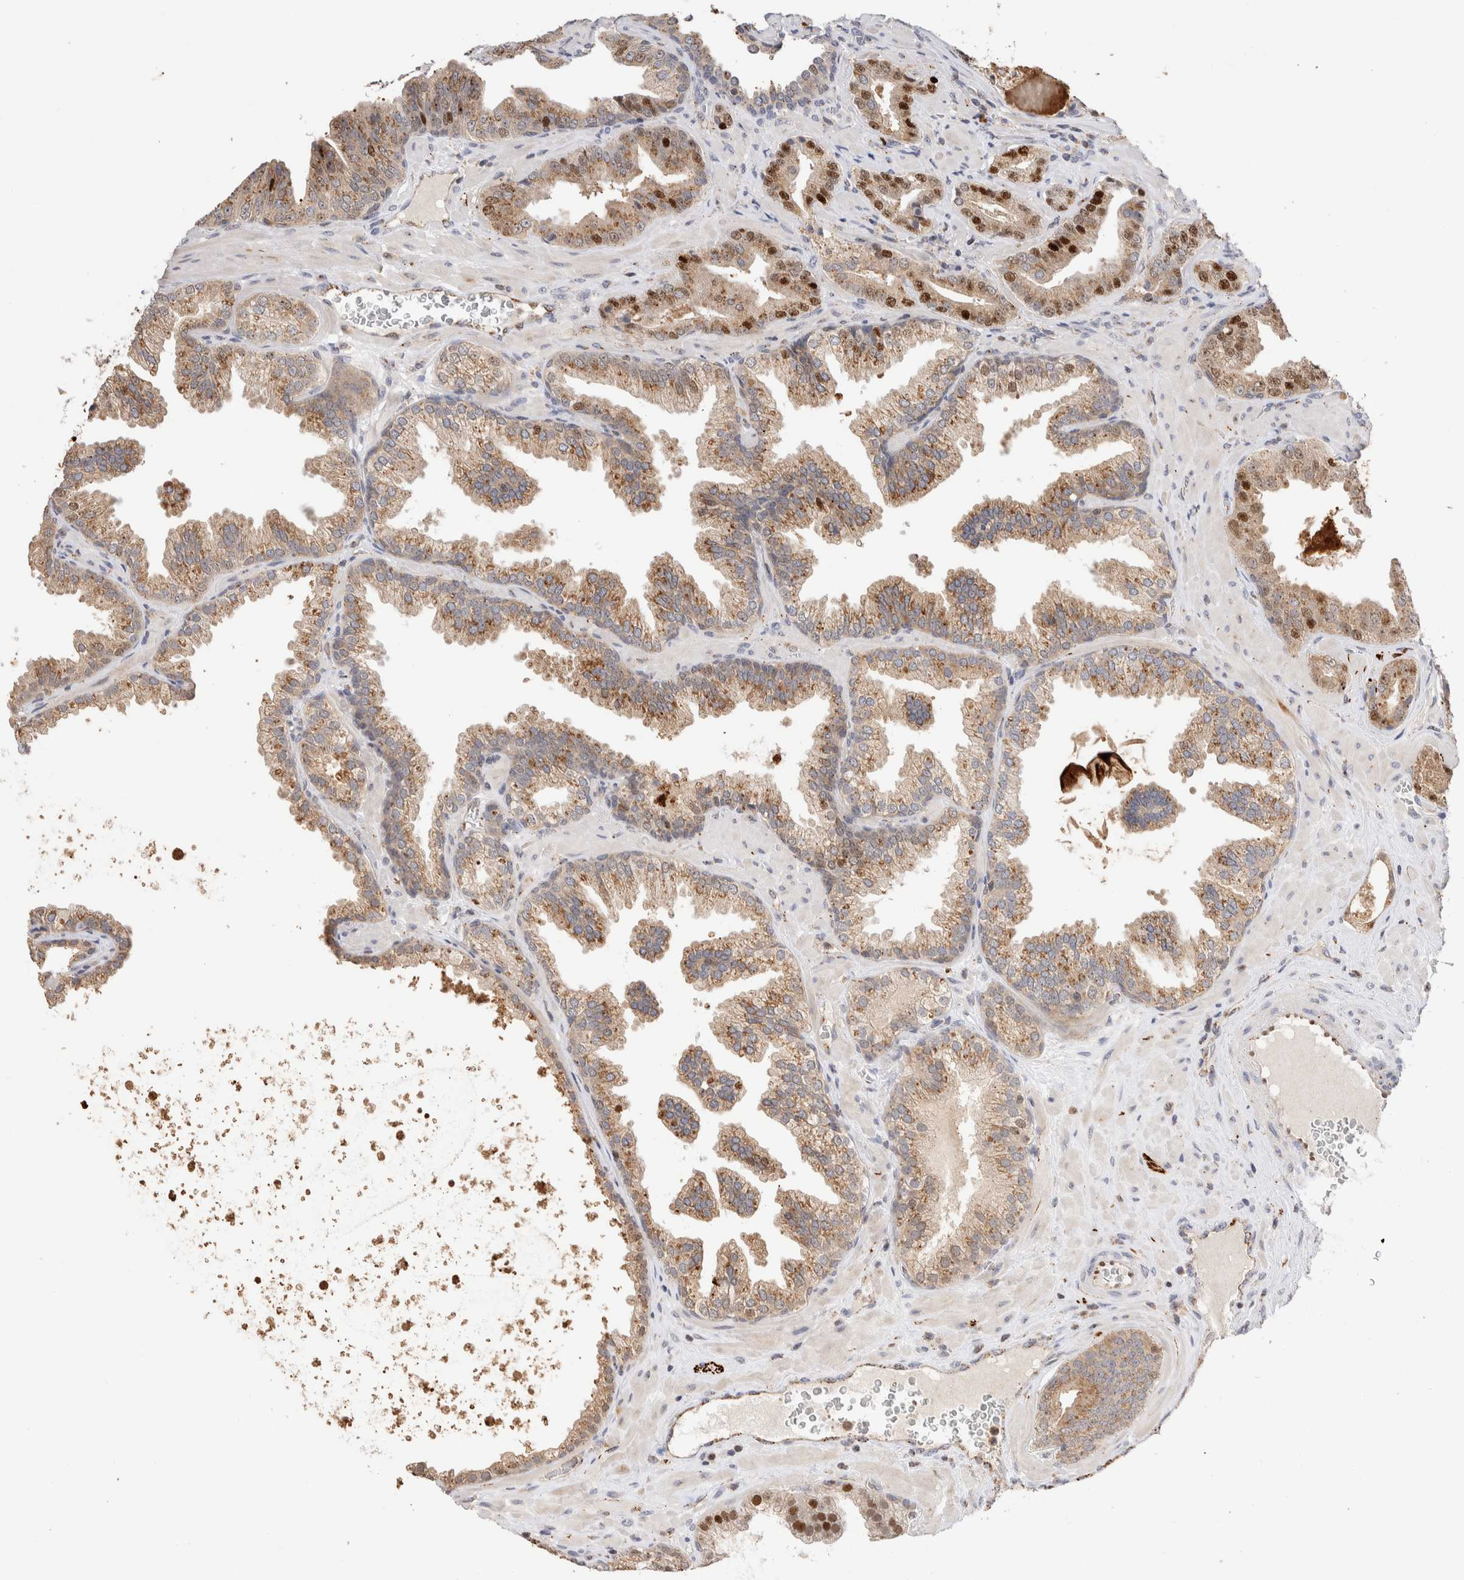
{"staining": {"intensity": "strong", "quantity": "25%-75%", "location": "cytoplasmic/membranous,nuclear"}, "tissue": "prostate cancer", "cell_type": "Tumor cells", "image_type": "cancer", "snomed": [{"axis": "morphology", "description": "Adenocarcinoma, Low grade"}, {"axis": "topography", "description": "Prostate"}], "caption": "Prostate cancer (adenocarcinoma (low-grade)) stained for a protein (brown) displays strong cytoplasmic/membranous and nuclear positive positivity in about 25%-75% of tumor cells.", "gene": "NSMAF", "patient": {"sex": "male", "age": 62}}